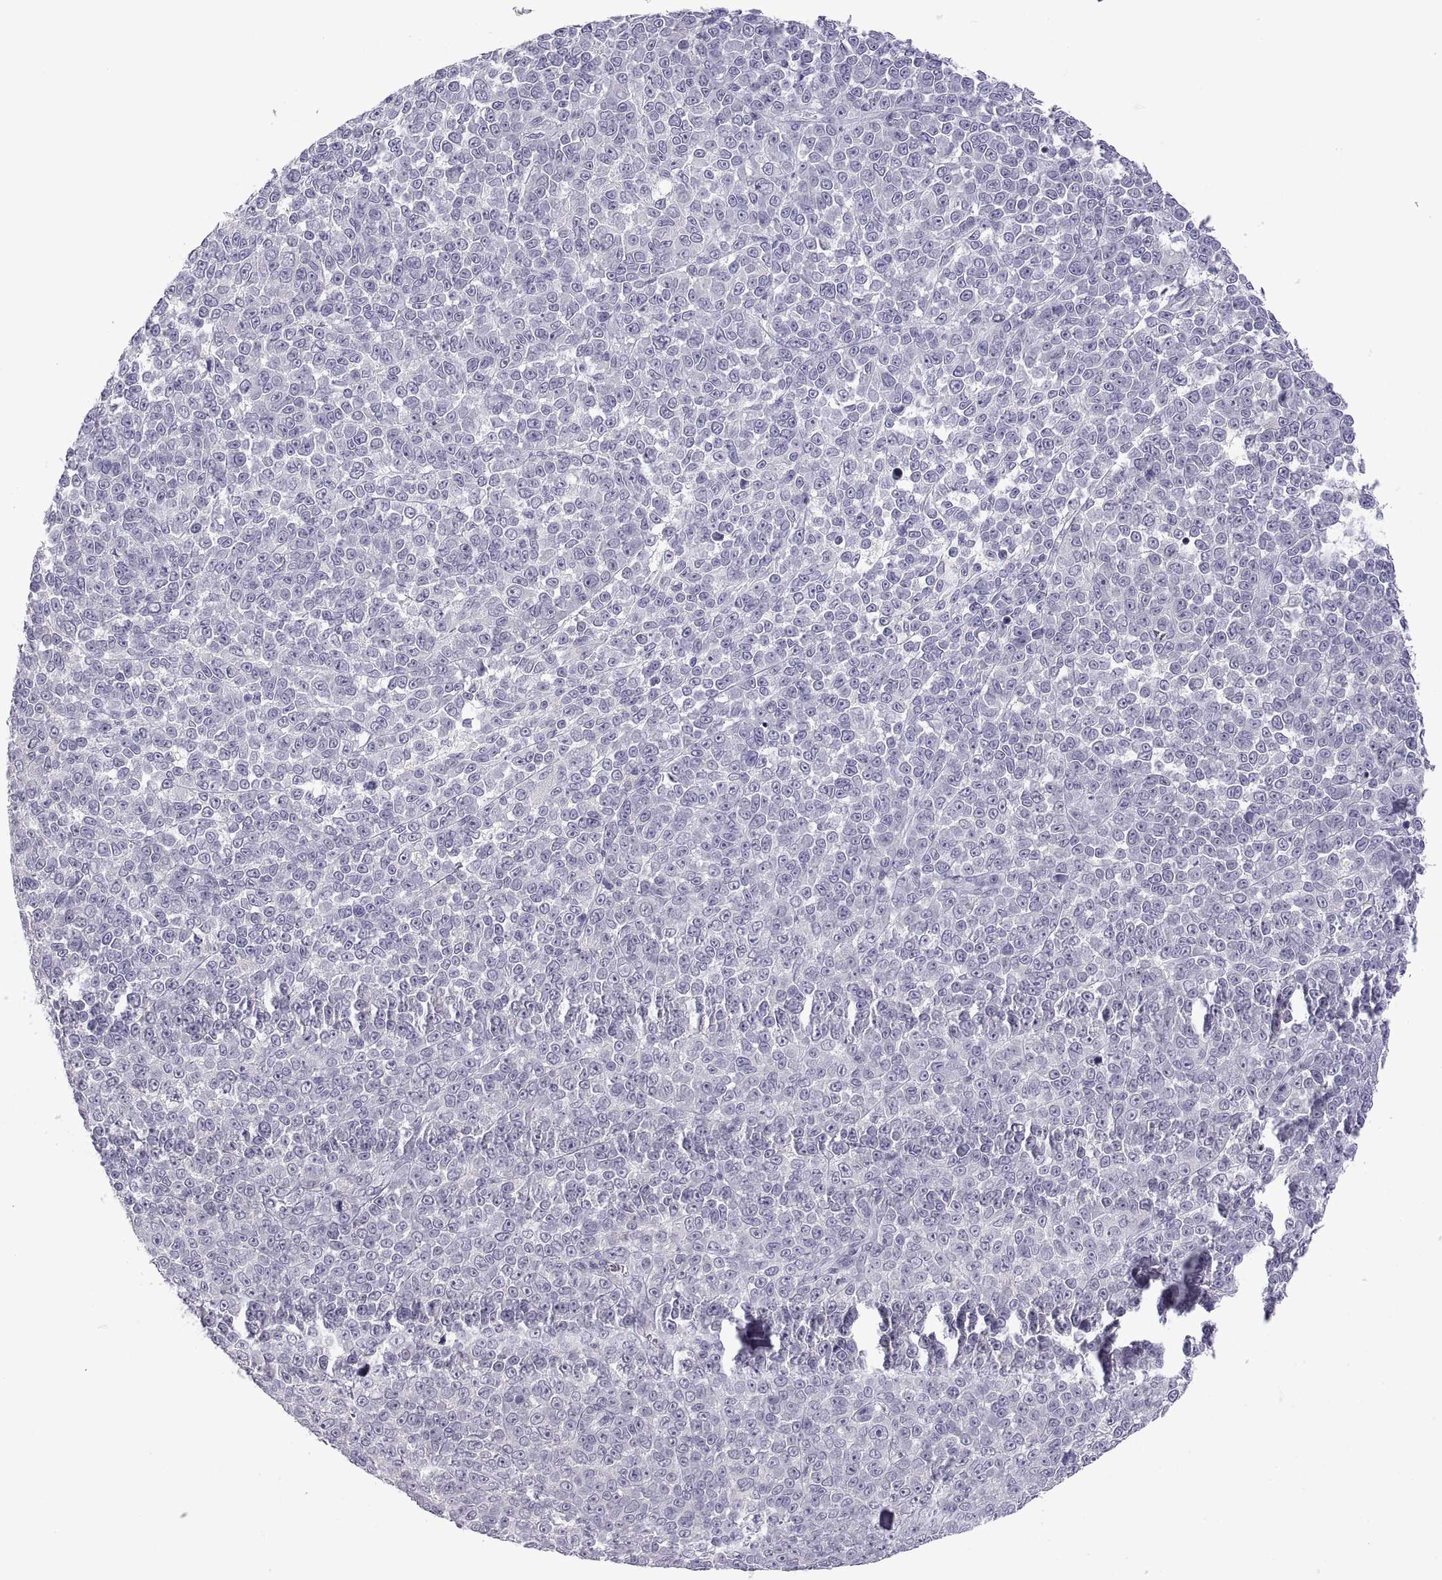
{"staining": {"intensity": "negative", "quantity": "none", "location": "none"}, "tissue": "melanoma", "cell_type": "Tumor cells", "image_type": "cancer", "snomed": [{"axis": "morphology", "description": "Malignant melanoma, NOS"}, {"axis": "topography", "description": "Skin"}], "caption": "Immunohistochemistry micrograph of neoplastic tissue: melanoma stained with DAB (3,3'-diaminobenzidine) reveals no significant protein staining in tumor cells.", "gene": "RGS19", "patient": {"sex": "female", "age": 95}}